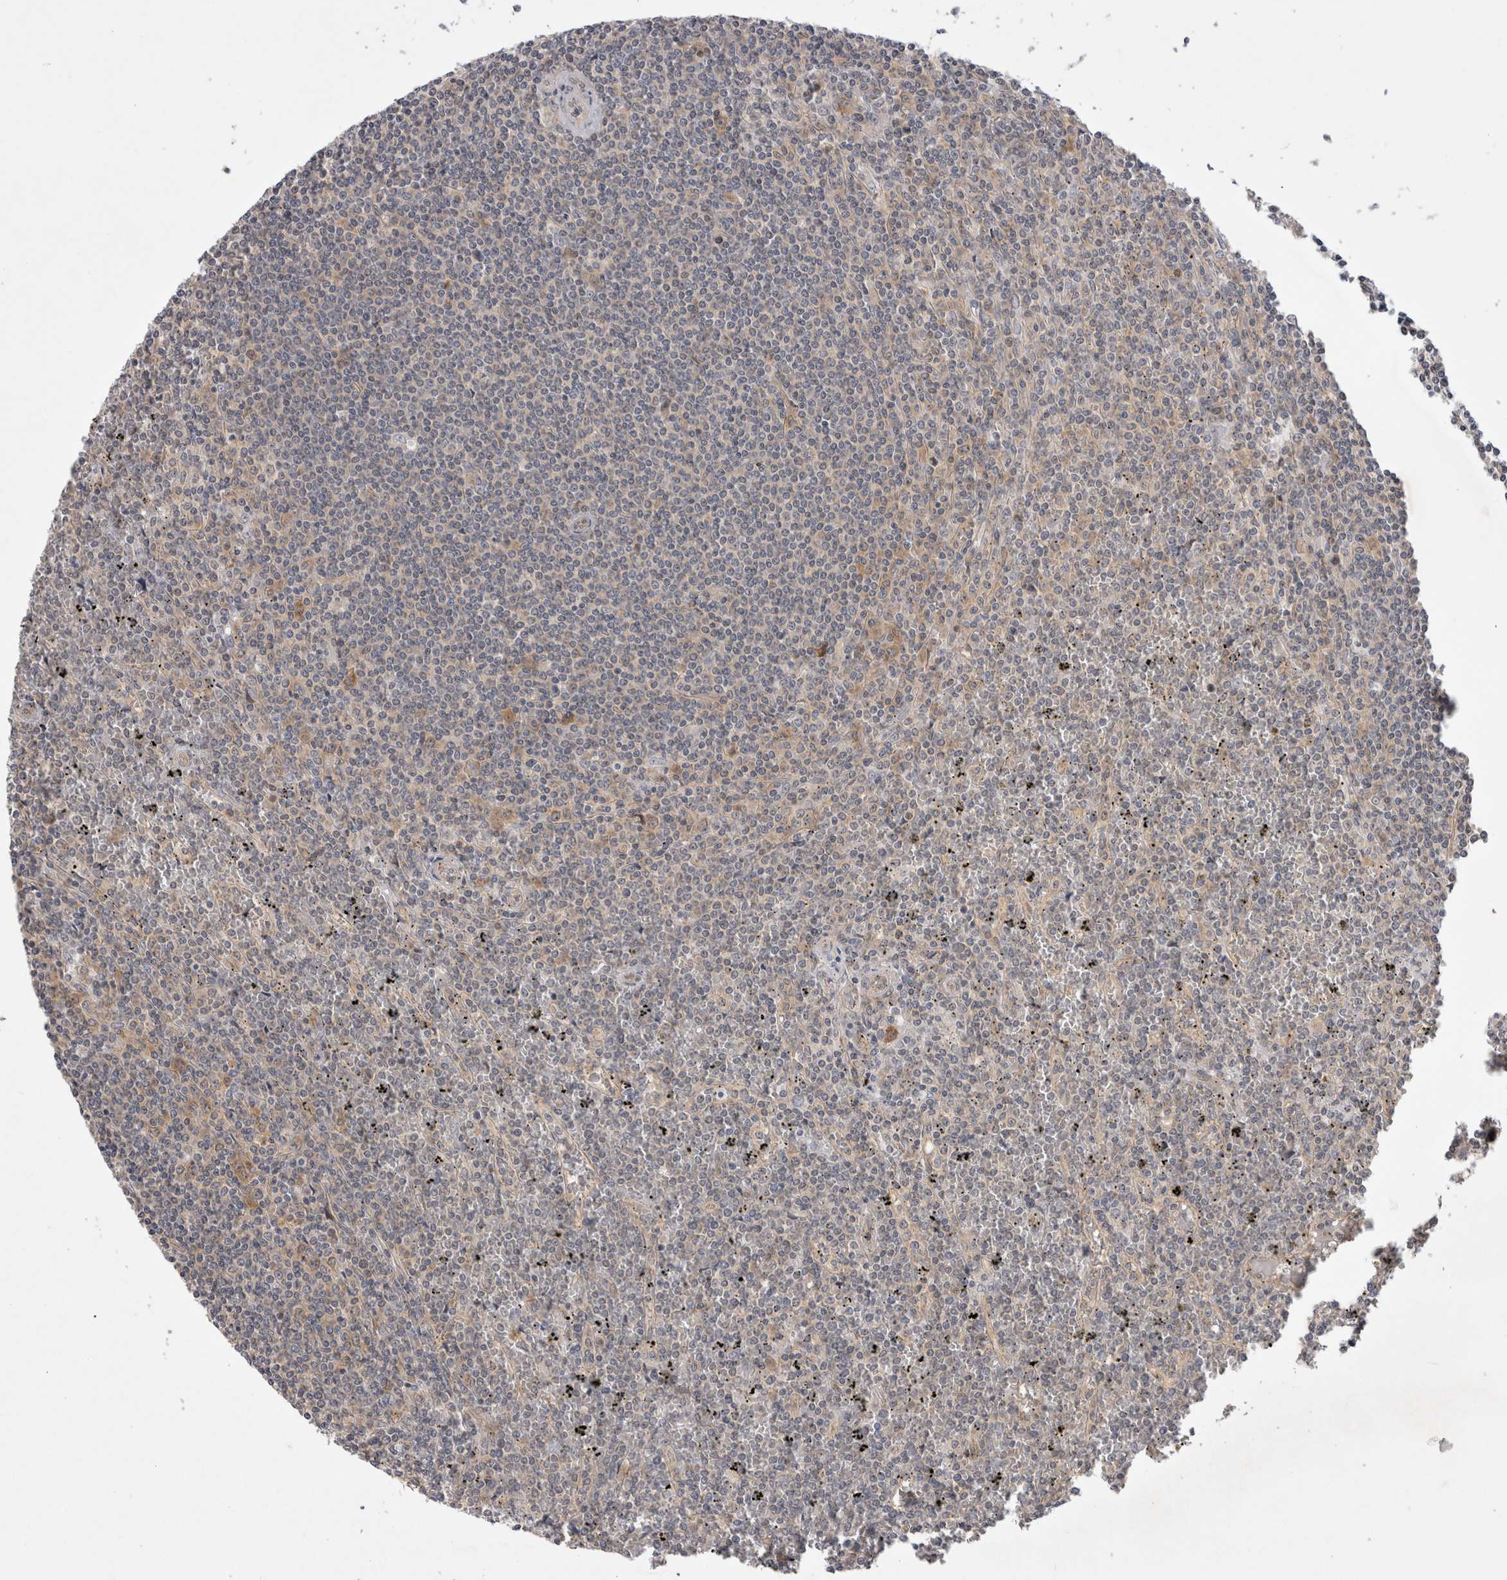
{"staining": {"intensity": "weak", "quantity": "<25%", "location": "cytoplasmic/membranous"}, "tissue": "lymphoma", "cell_type": "Tumor cells", "image_type": "cancer", "snomed": [{"axis": "morphology", "description": "Malignant lymphoma, non-Hodgkin's type, Low grade"}, {"axis": "topography", "description": "Spleen"}], "caption": "A histopathology image of lymphoma stained for a protein reveals no brown staining in tumor cells.", "gene": "CERS3", "patient": {"sex": "female", "age": 19}}